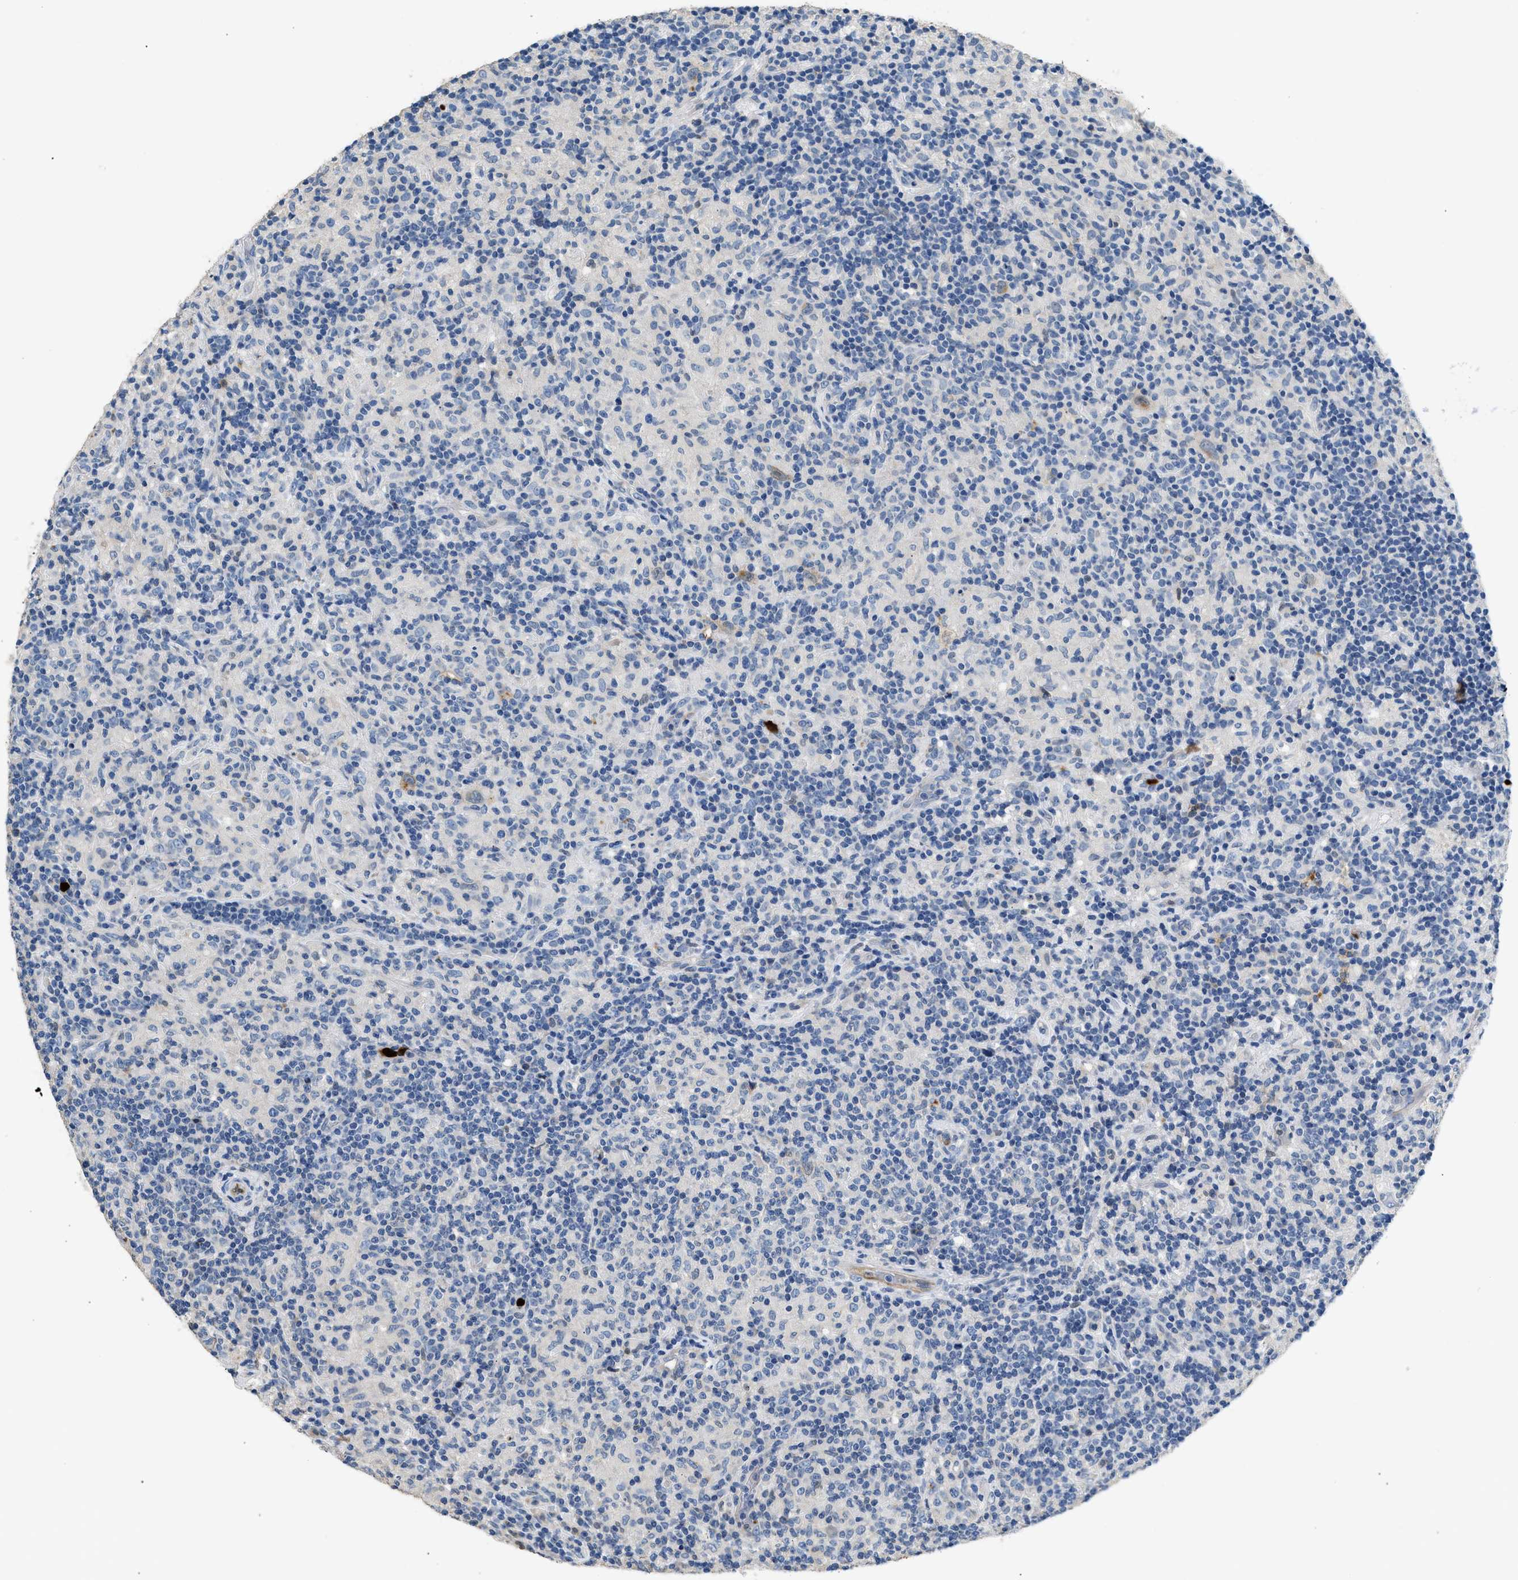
{"staining": {"intensity": "negative", "quantity": "none", "location": "none"}, "tissue": "lymphoma", "cell_type": "Tumor cells", "image_type": "cancer", "snomed": [{"axis": "morphology", "description": "Hodgkin's disease, NOS"}, {"axis": "topography", "description": "Lymph node"}], "caption": "Photomicrograph shows no protein expression in tumor cells of Hodgkin's disease tissue. Nuclei are stained in blue.", "gene": "ANXA3", "patient": {"sex": "male", "age": 70}}